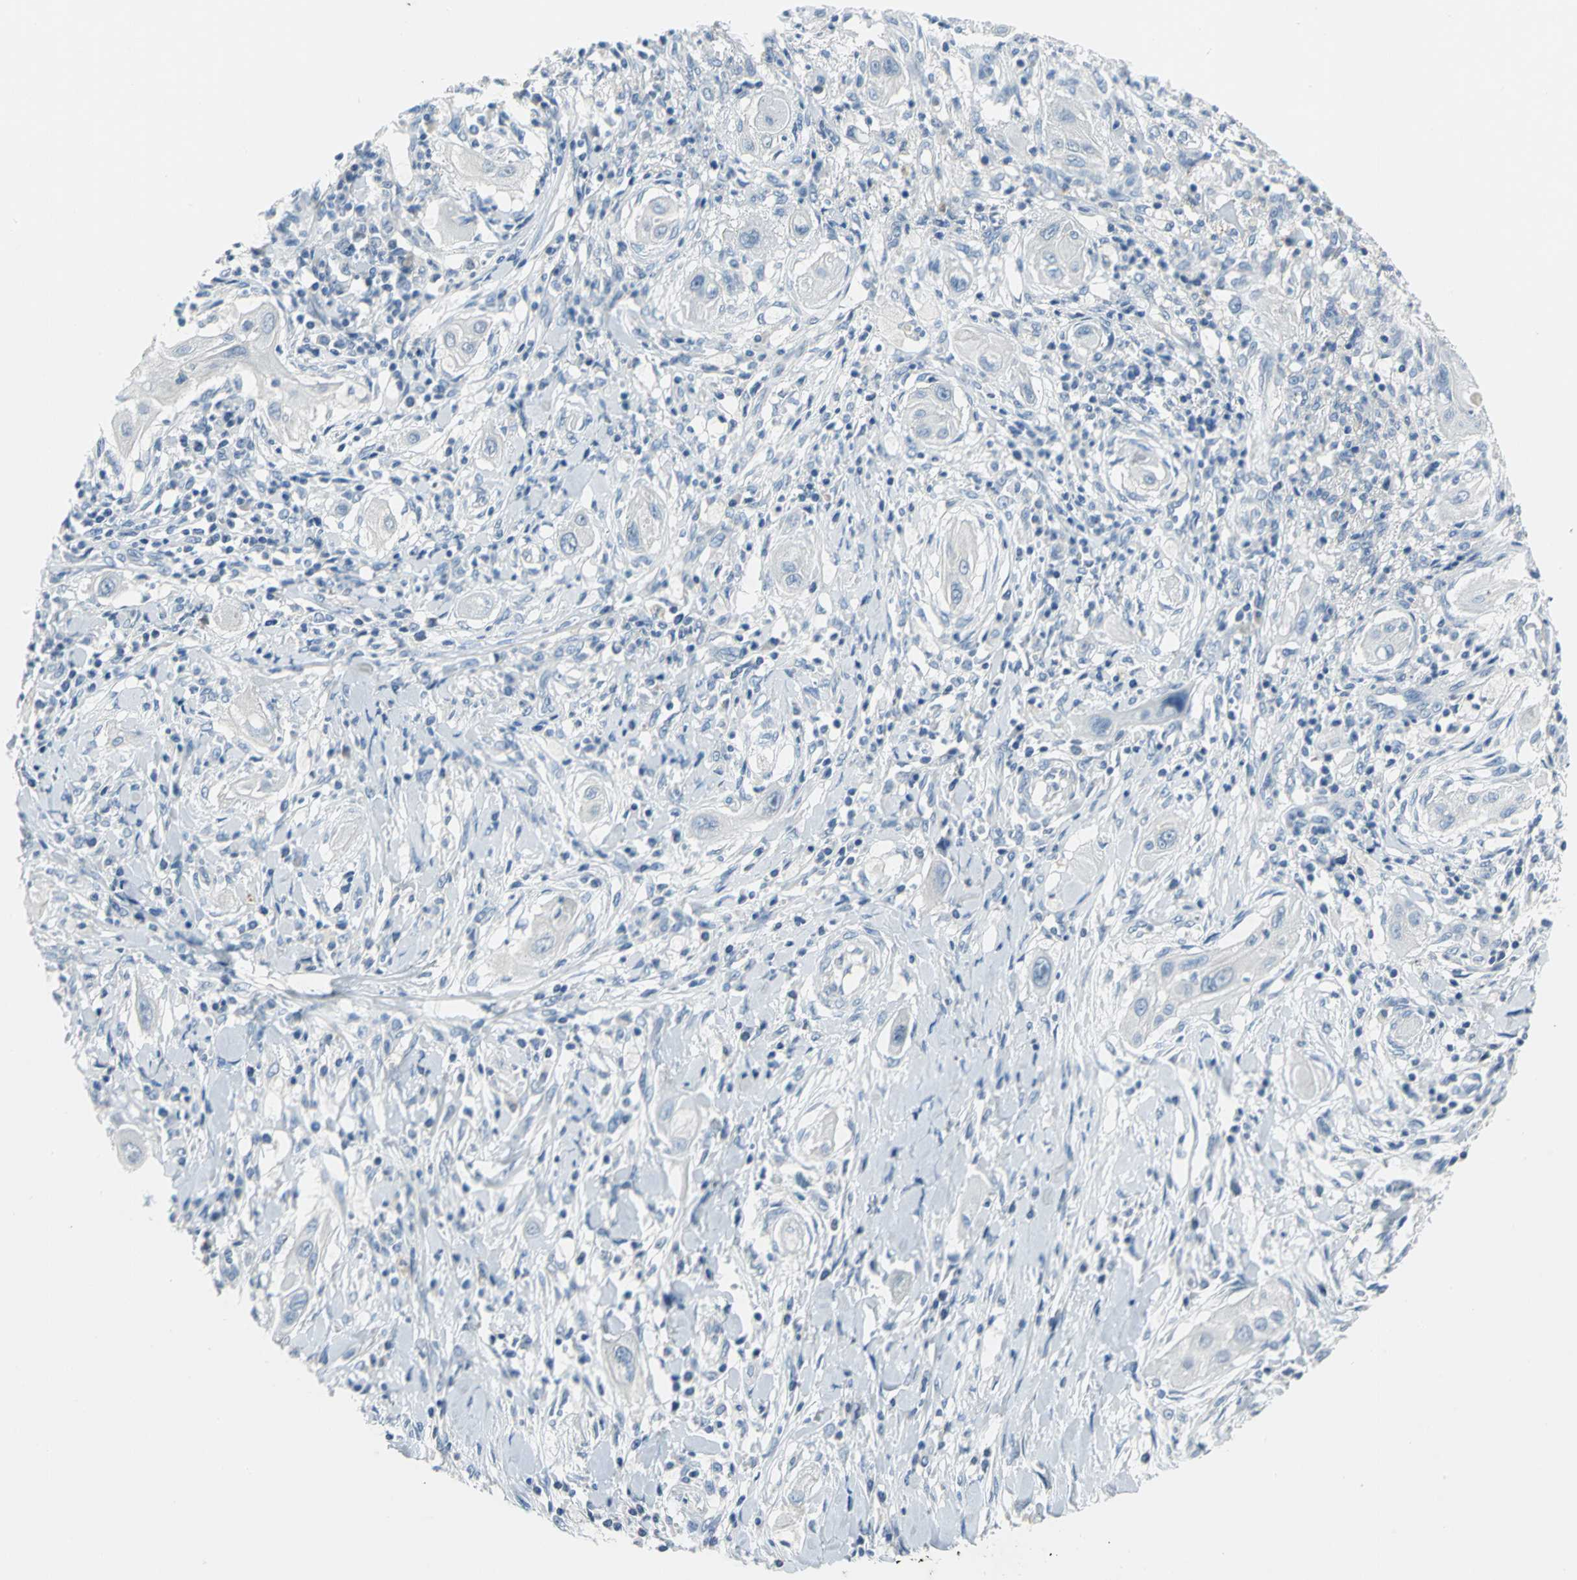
{"staining": {"intensity": "negative", "quantity": "none", "location": "none"}, "tissue": "lung cancer", "cell_type": "Tumor cells", "image_type": "cancer", "snomed": [{"axis": "morphology", "description": "Squamous cell carcinoma, NOS"}, {"axis": "topography", "description": "Lung"}], "caption": "An IHC histopathology image of squamous cell carcinoma (lung) is shown. There is no staining in tumor cells of squamous cell carcinoma (lung). (DAB IHC, high magnification).", "gene": "PTGDS", "patient": {"sex": "female", "age": 47}}